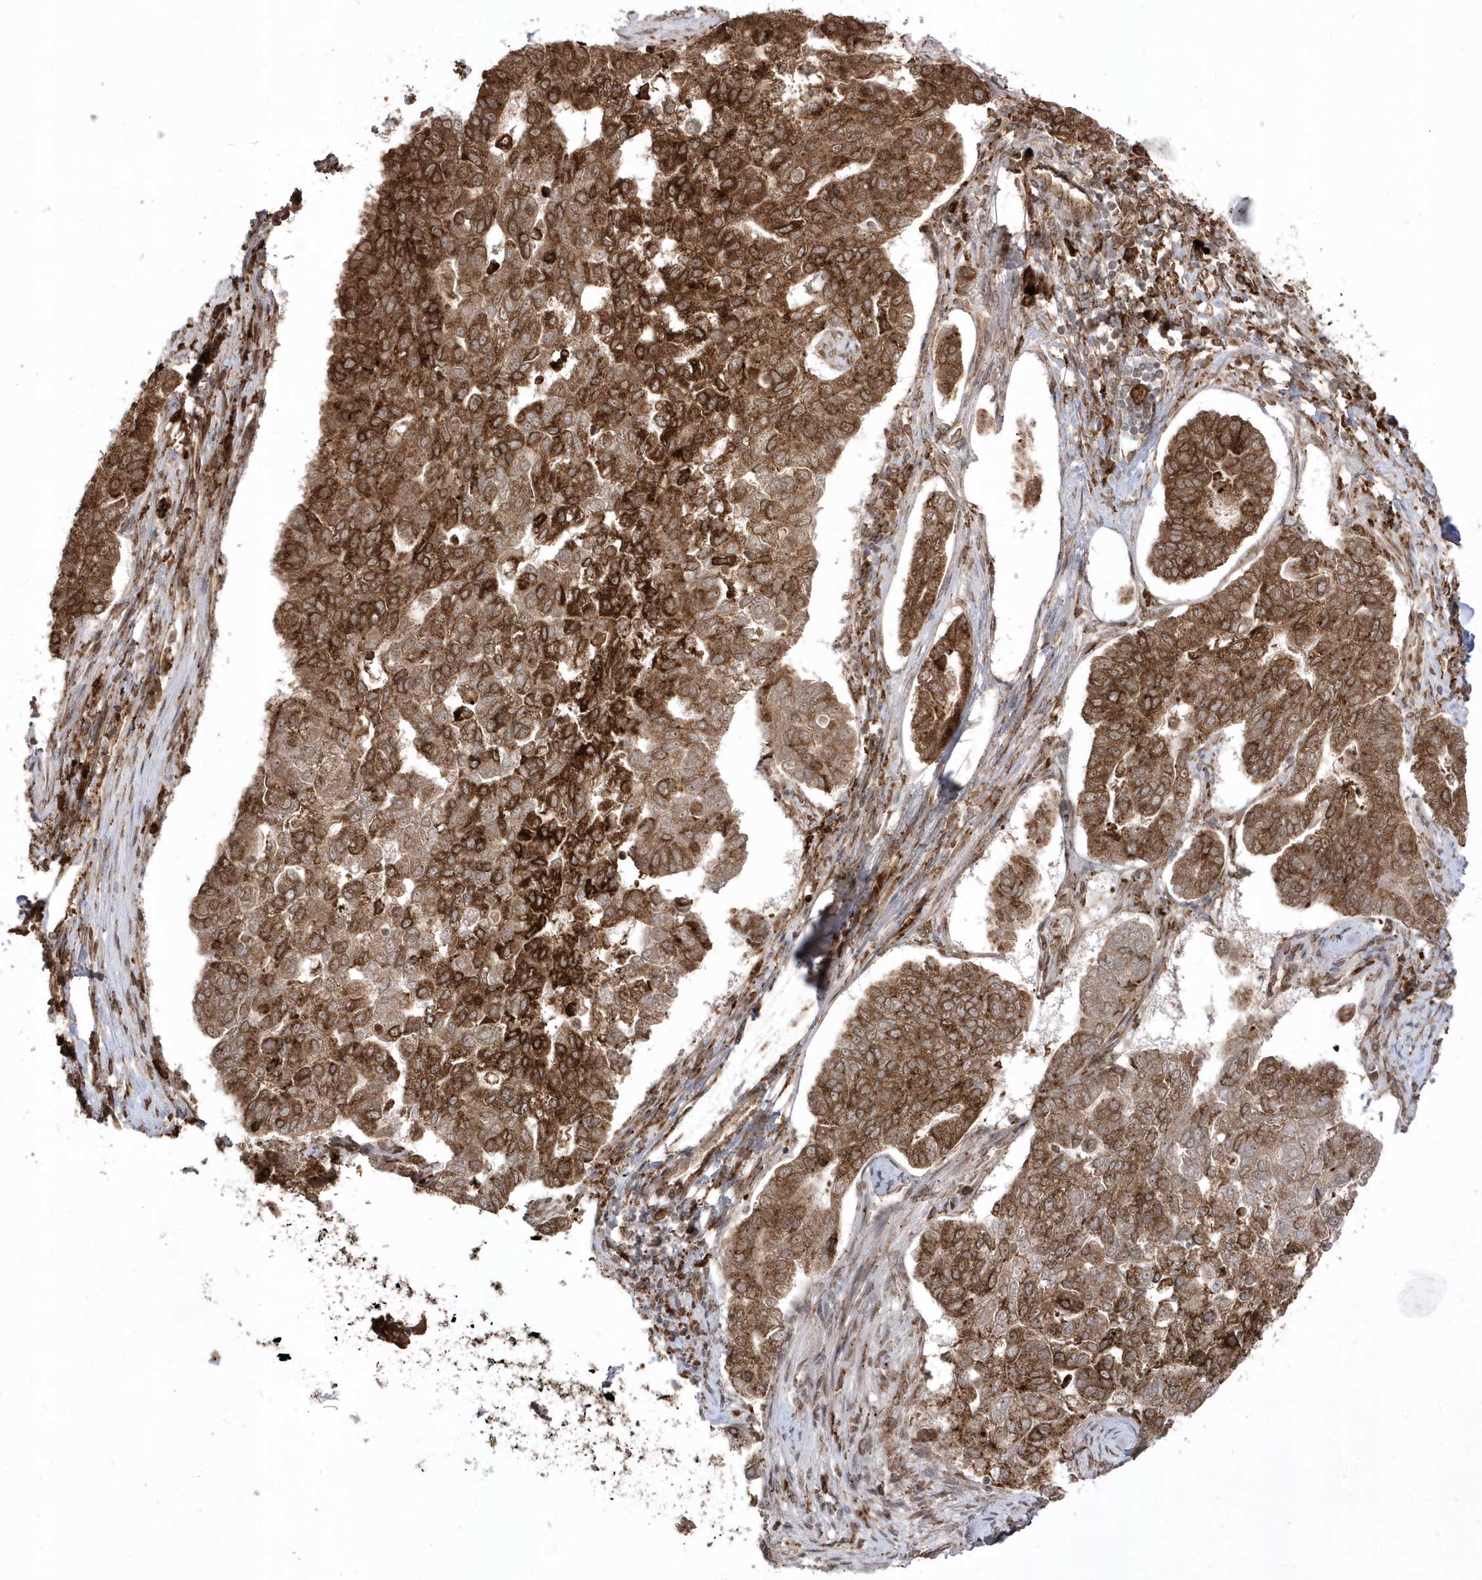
{"staining": {"intensity": "strong", "quantity": ">75%", "location": "cytoplasmic/membranous,nuclear"}, "tissue": "pancreatic cancer", "cell_type": "Tumor cells", "image_type": "cancer", "snomed": [{"axis": "morphology", "description": "Adenocarcinoma, NOS"}, {"axis": "topography", "description": "Pancreas"}], "caption": "Pancreatic cancer (adenocarcinoma) was stained to show a protein in brown. There is high levels of strong cytoplasmic/membranous and nuclear staining in approximately >75% of tumor cells. (IHC, brightfield microscopy, high magnification).", "gene": "EPC2", "patient": {"sex": "female", "age": 61}}